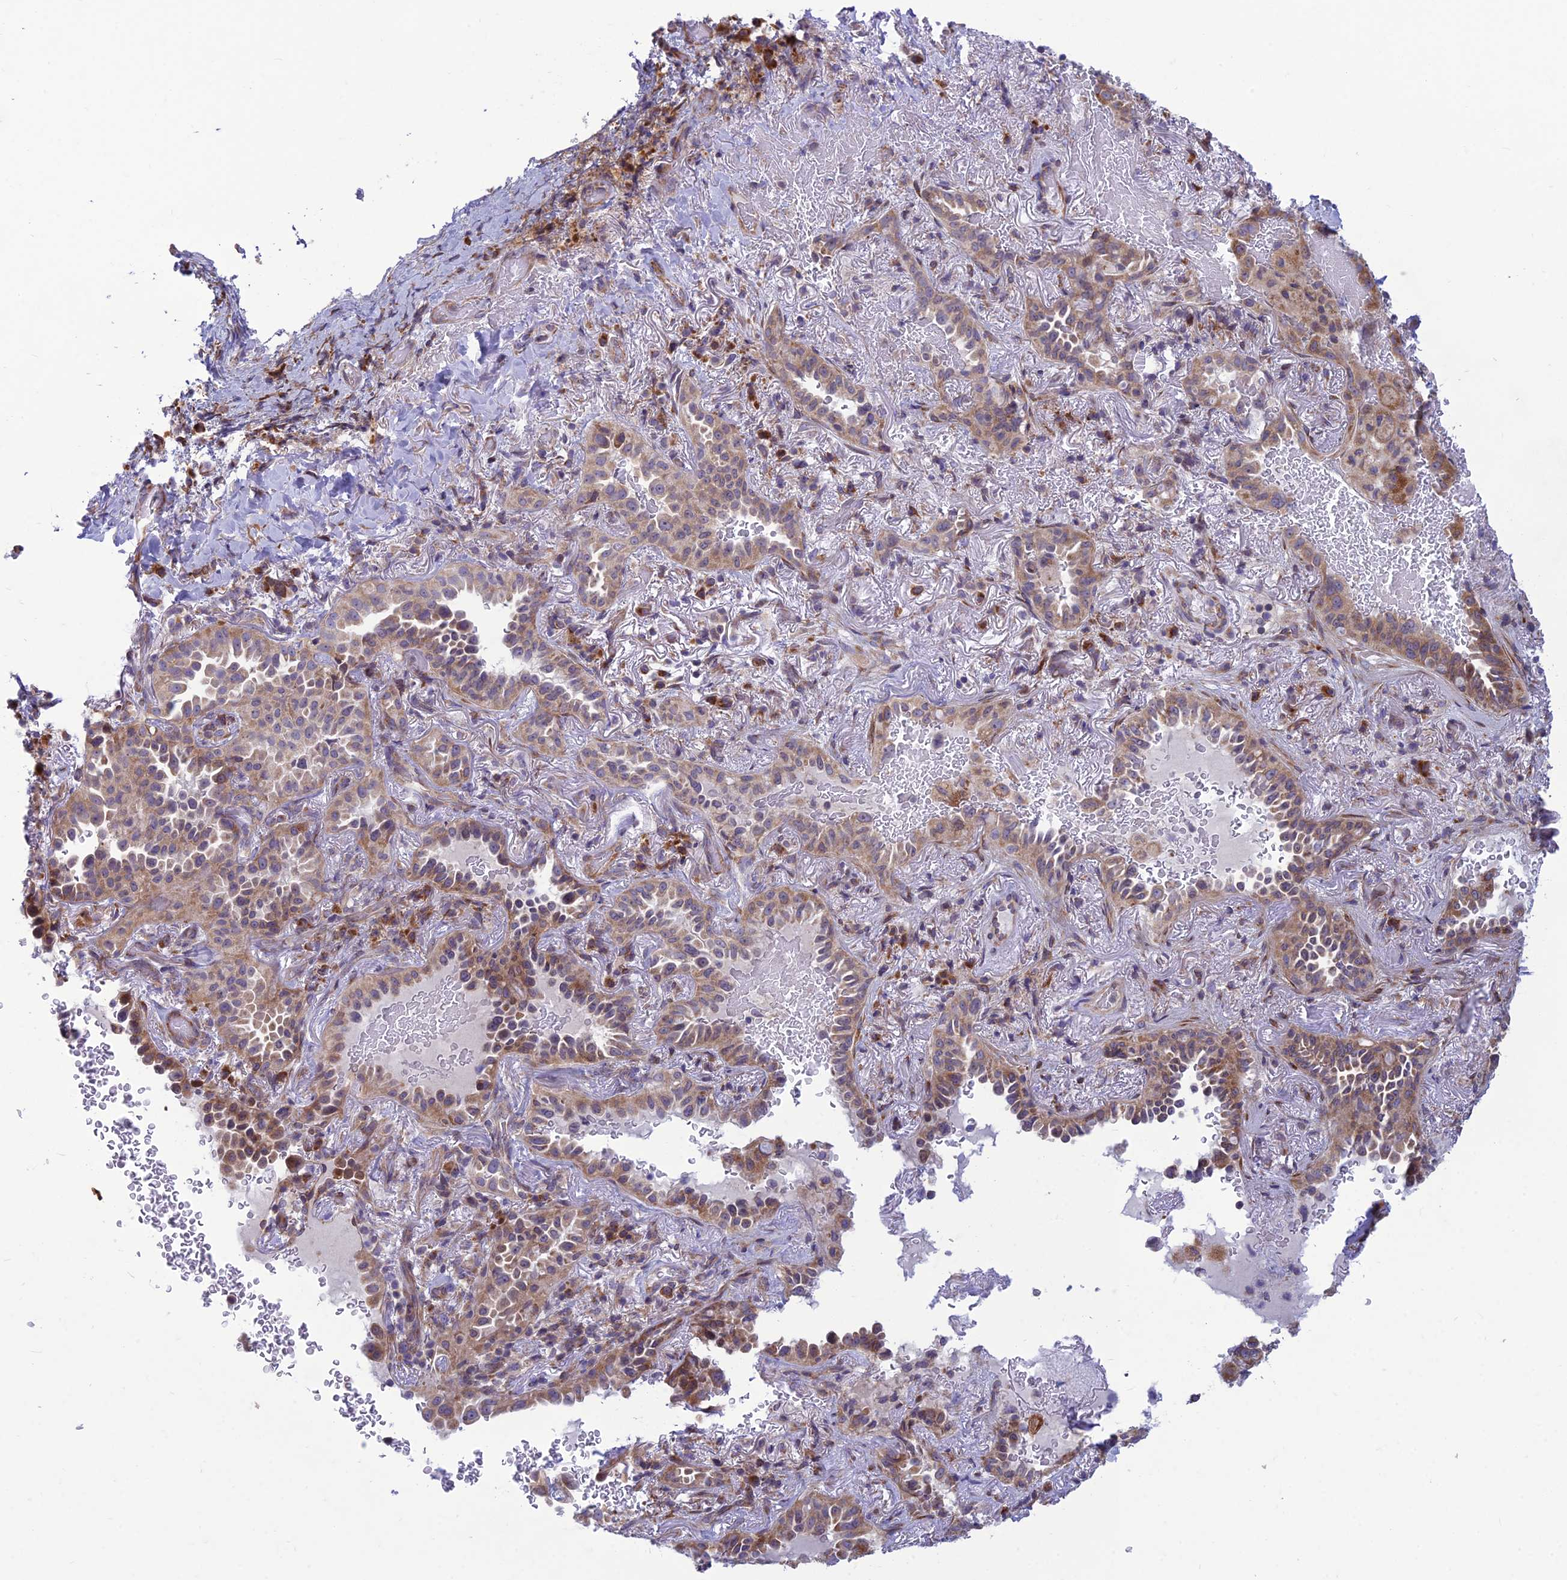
{"staining": {"intensity": "weak", "quantity": ">75%", "location": "cytoplasmic/membranous"}, "tissue": "lung cancer", "cell_type": "Tumor cells", "image_type": "cancer", "snomed": [{"axis": "morphology", "description": "Adenocarcinoma, NOS"}, {"axis": "topography", "description": "Lung"}], "caption": "About >75% of tumor cells in lung adenocarcinoma demonstrate weak cytoplasmic/membranous protein positivity as visualized by brown immunohistochemical staining.", "gene": "RPL17-C18orf32", "patient": {"sex": "female", "age": 69}}